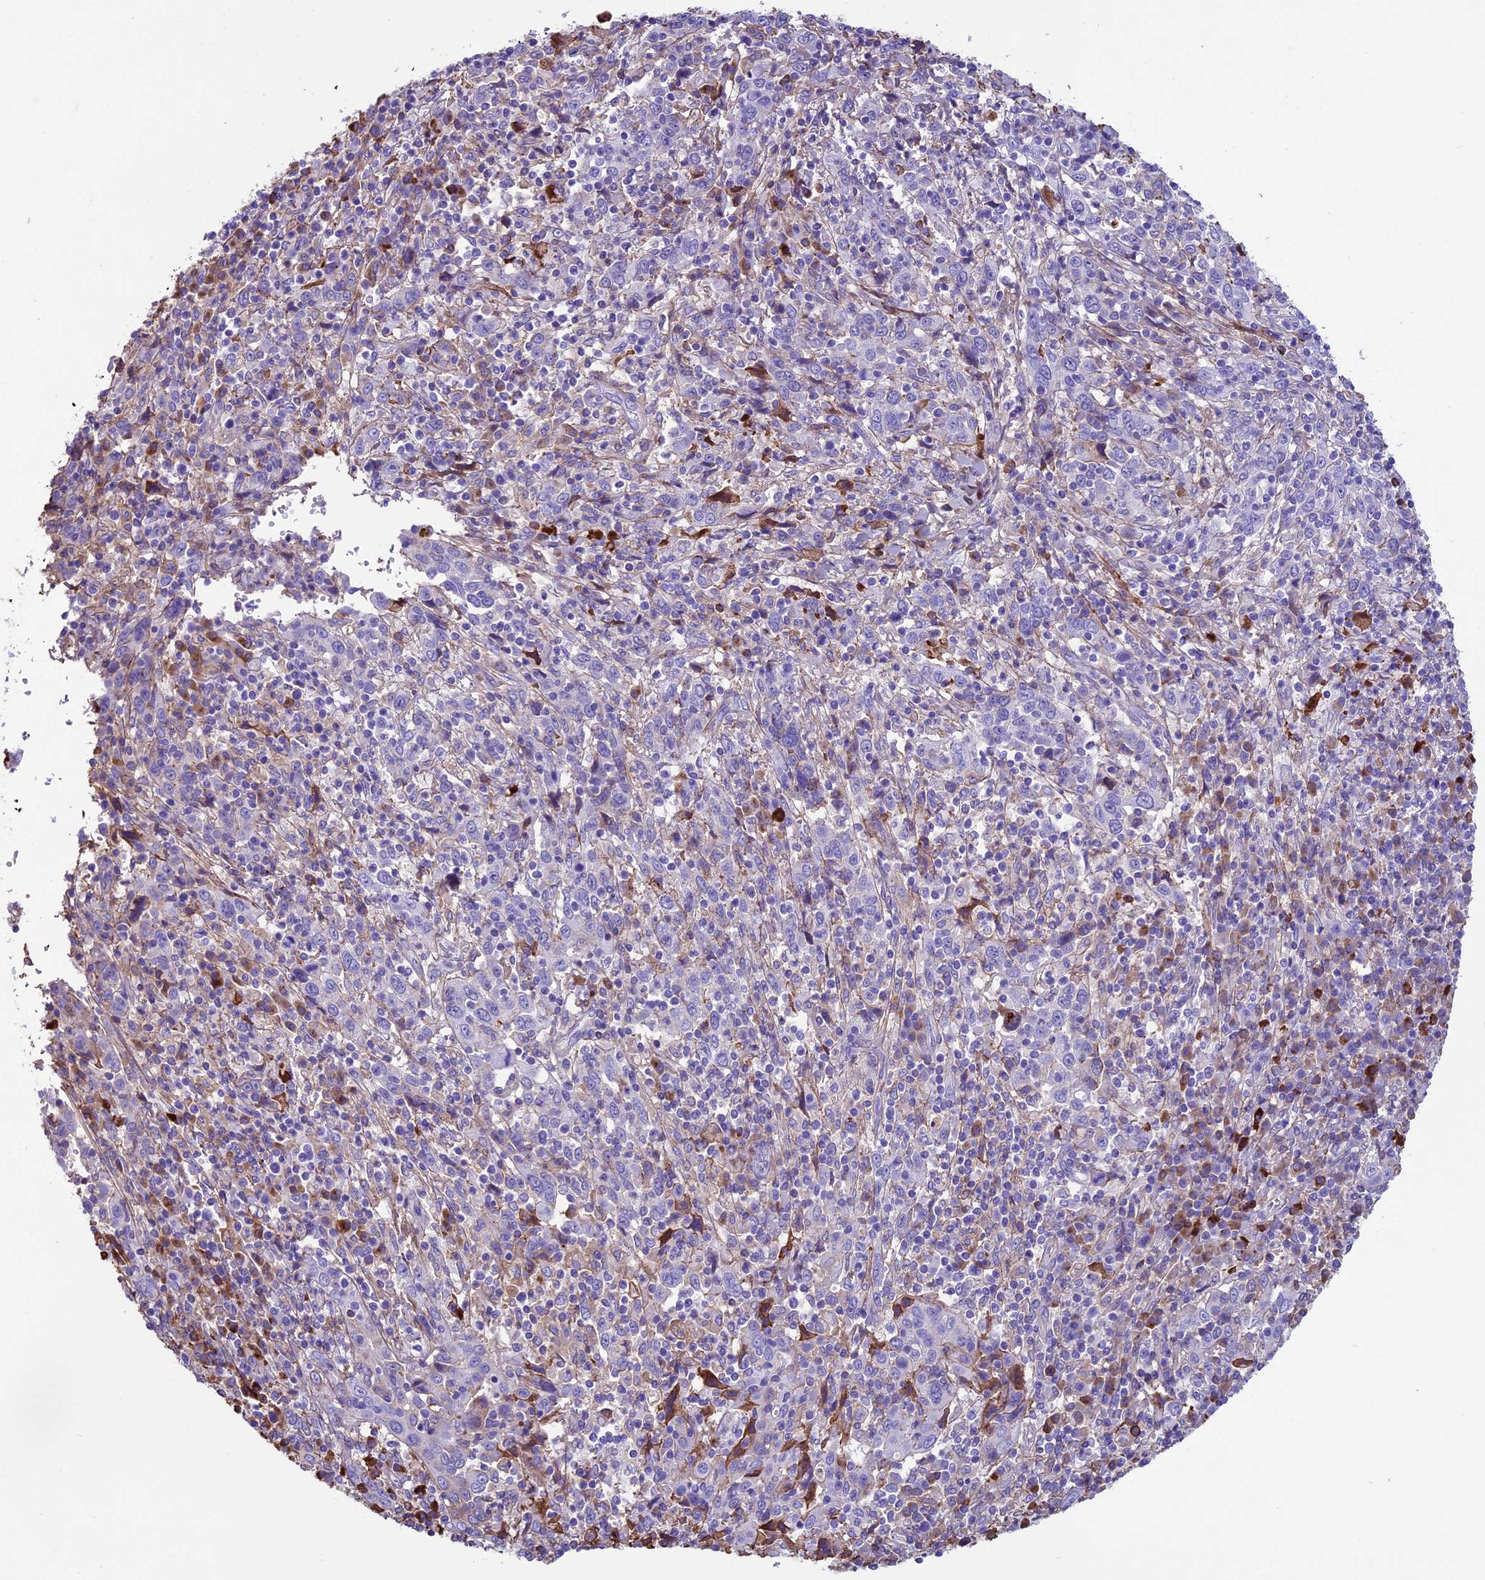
{"staining": {"intensity": "negative", "quantity": "none", "location": "none"}, "tissue": "cervical cancer", "cell_type": "Tumor cells", "image_type": "cancer", "snomed": [{"axis": "morphology", "description": "Squamous cell carcinoma, NOS"}, {"axis": "topography", "description": "Cervix"}], "caption": "Immunohistochemical staining of human cervical cancer demonstrates no significant expression in tumor cells. (DAB (3,3'-diaminobenzidine) immunohistochemistry (IHC) with hematoxylin counter stain).", "gene": "IGSF6", "patient": {"sex": "female", "age": 46}}